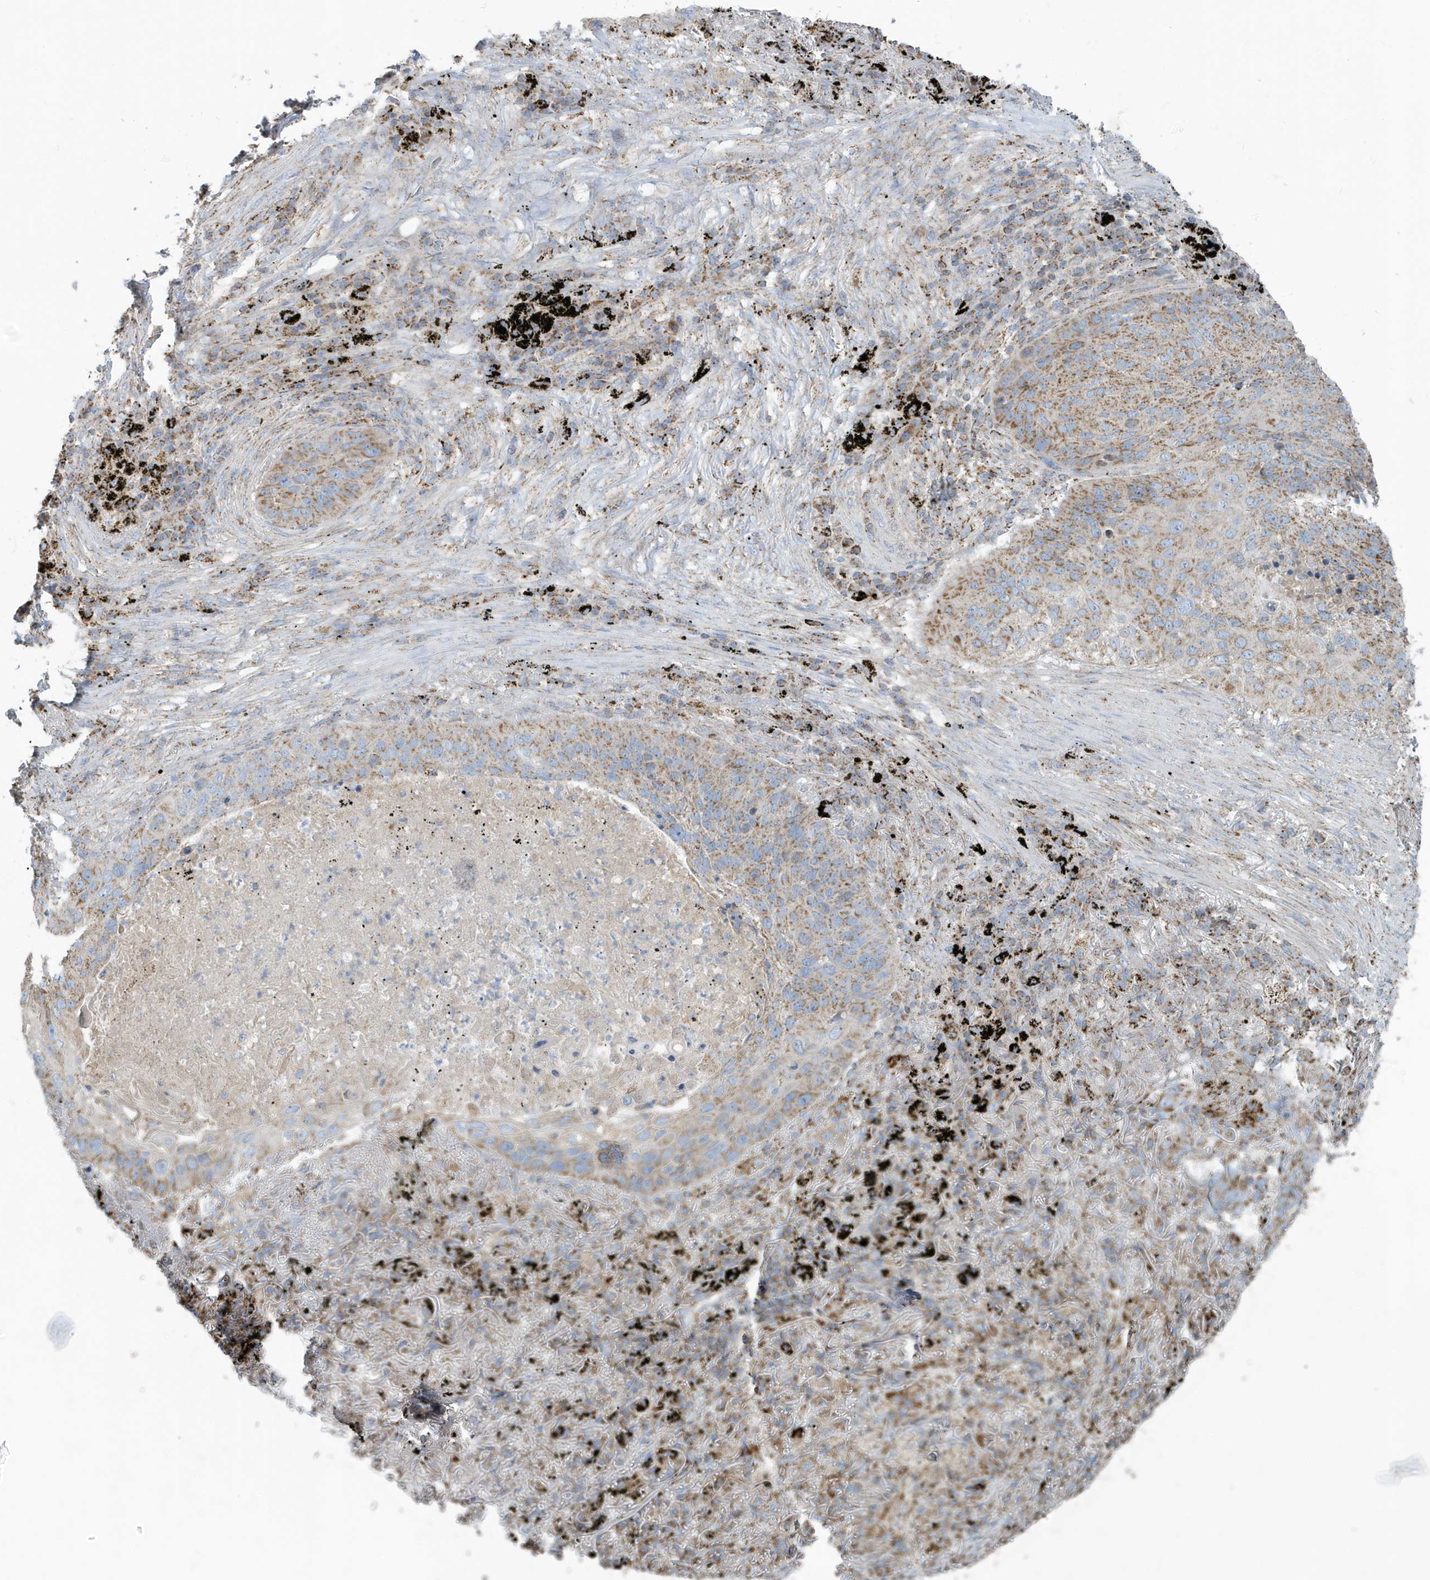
{"staining": {"intensity": "moderate", "quantity": ">75%", "location": "cytoplasmic/membranous"}, "tissue": "lung cancer", "cell_type": "Tumor cells", "image_type": "cancer", "snomed": [{"axis": "morphology", "description": "Squamous cell carcinoma, NOS"}, {"axis": "topography", "description": "Lung"}], "caption": "Protein staining of lung cancer tissue demonstrates moderate cytoplasmic/membranous staining in approximately >75% of tumor cells. (DAB IHC, brown staining for protein, blue staining for nuclei).", "gene": "RAB11FIP3", "patient": {"sex": "female", "age": 63}}